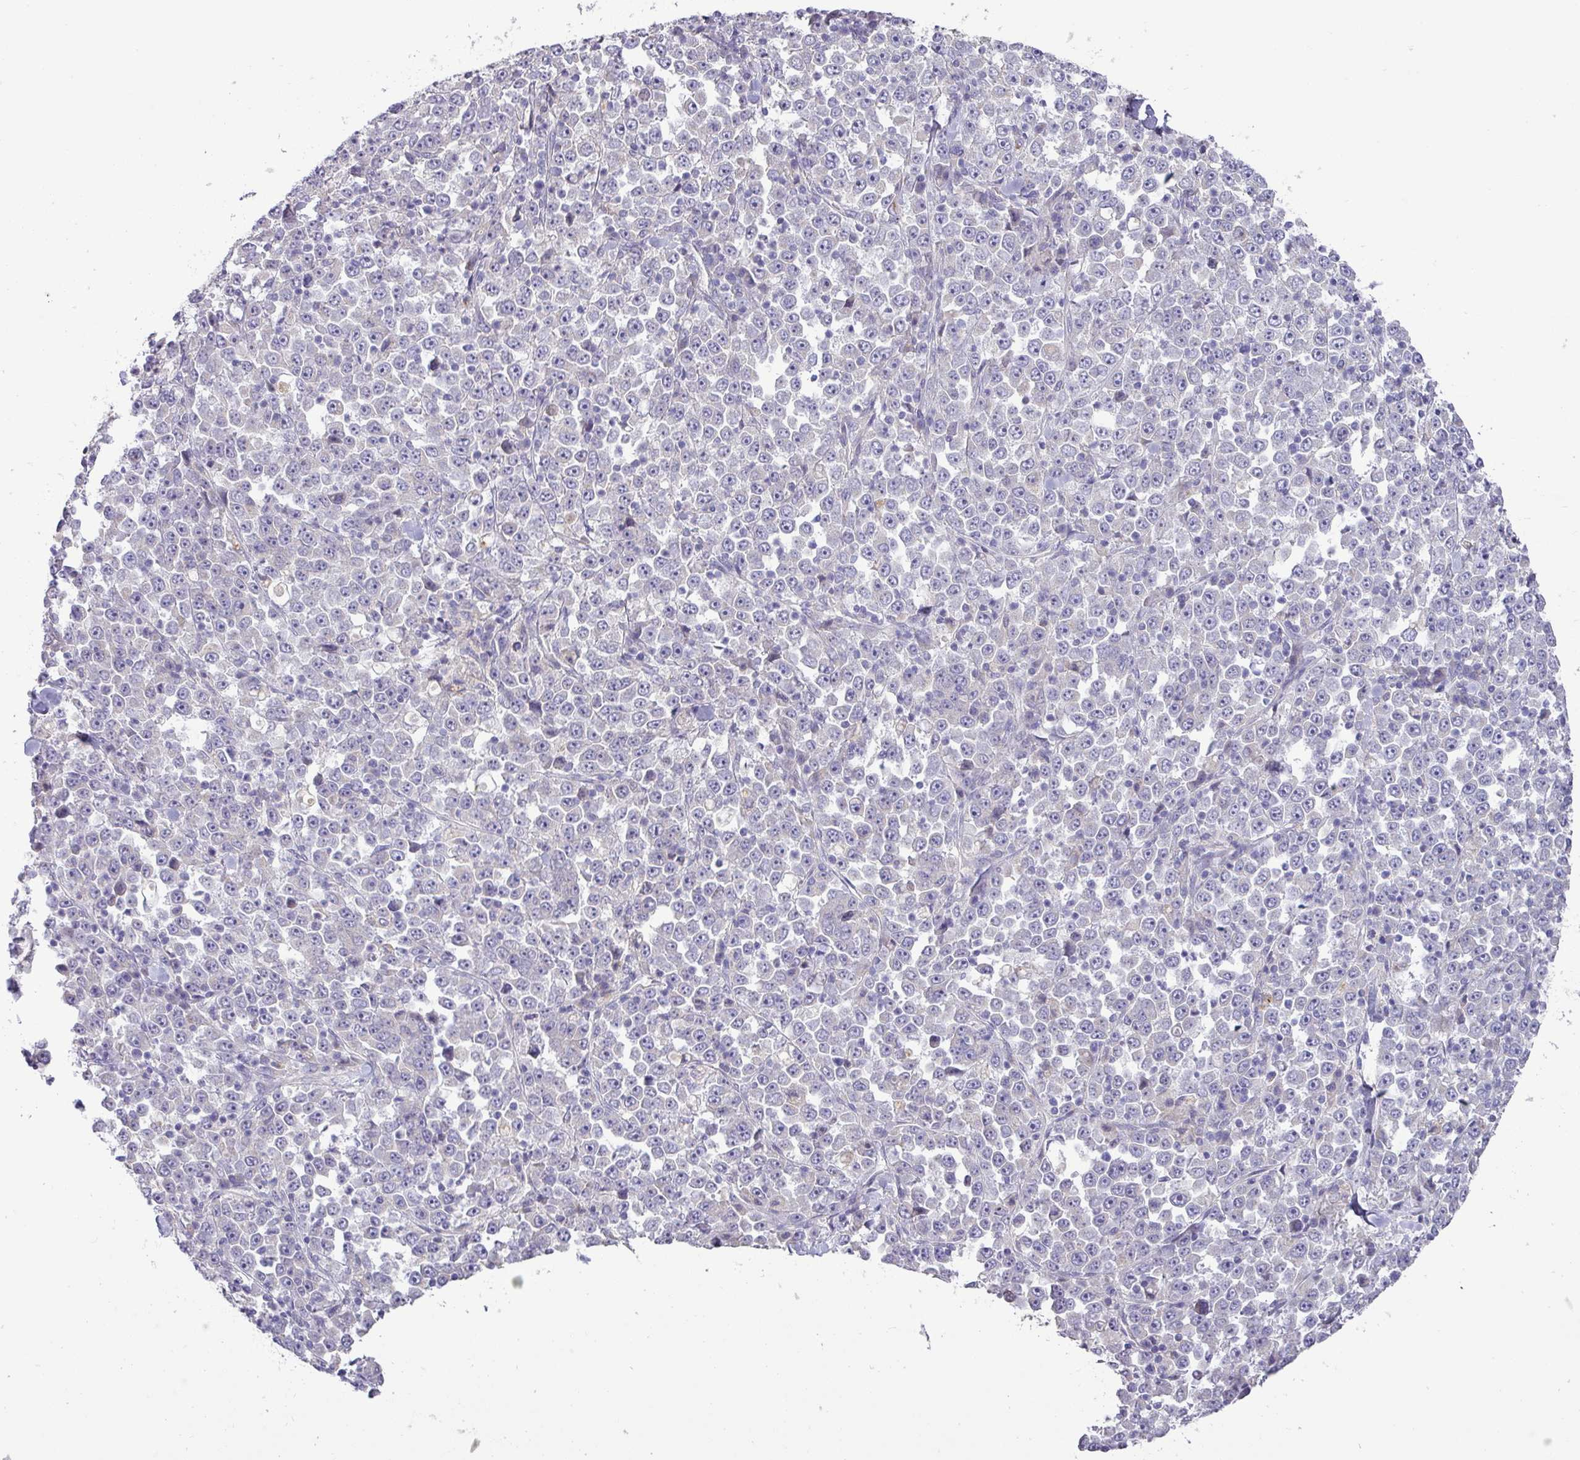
{"staining": {"intensity": "negative", "quantity": "none", "location": "none"}, "tissue": "stomach cancer", "cell_type": "Tumor cells", "image_type": "cancer", "snomed": [{"axis": "morphology", "description": "Normal tissue, NOS"}, {"axis": "morphology", "description": "Adenocarcinoma, NOS"}, {"axis": "topography", "description": "Stomach, upper"}, {"axis": "topography", "description": "Stomach"}], "caption": "A high-resolution photomicrograph shows immunohistochemistry staining of stomach adenocarcinoma, which displays no significant positivity in tumor cells. (DAB (3,3'-diaminobenzidine) immunohistochemistry, high magnification).", "gene": "GALNT12", "patient": {"sex": "male", "age": 59}}